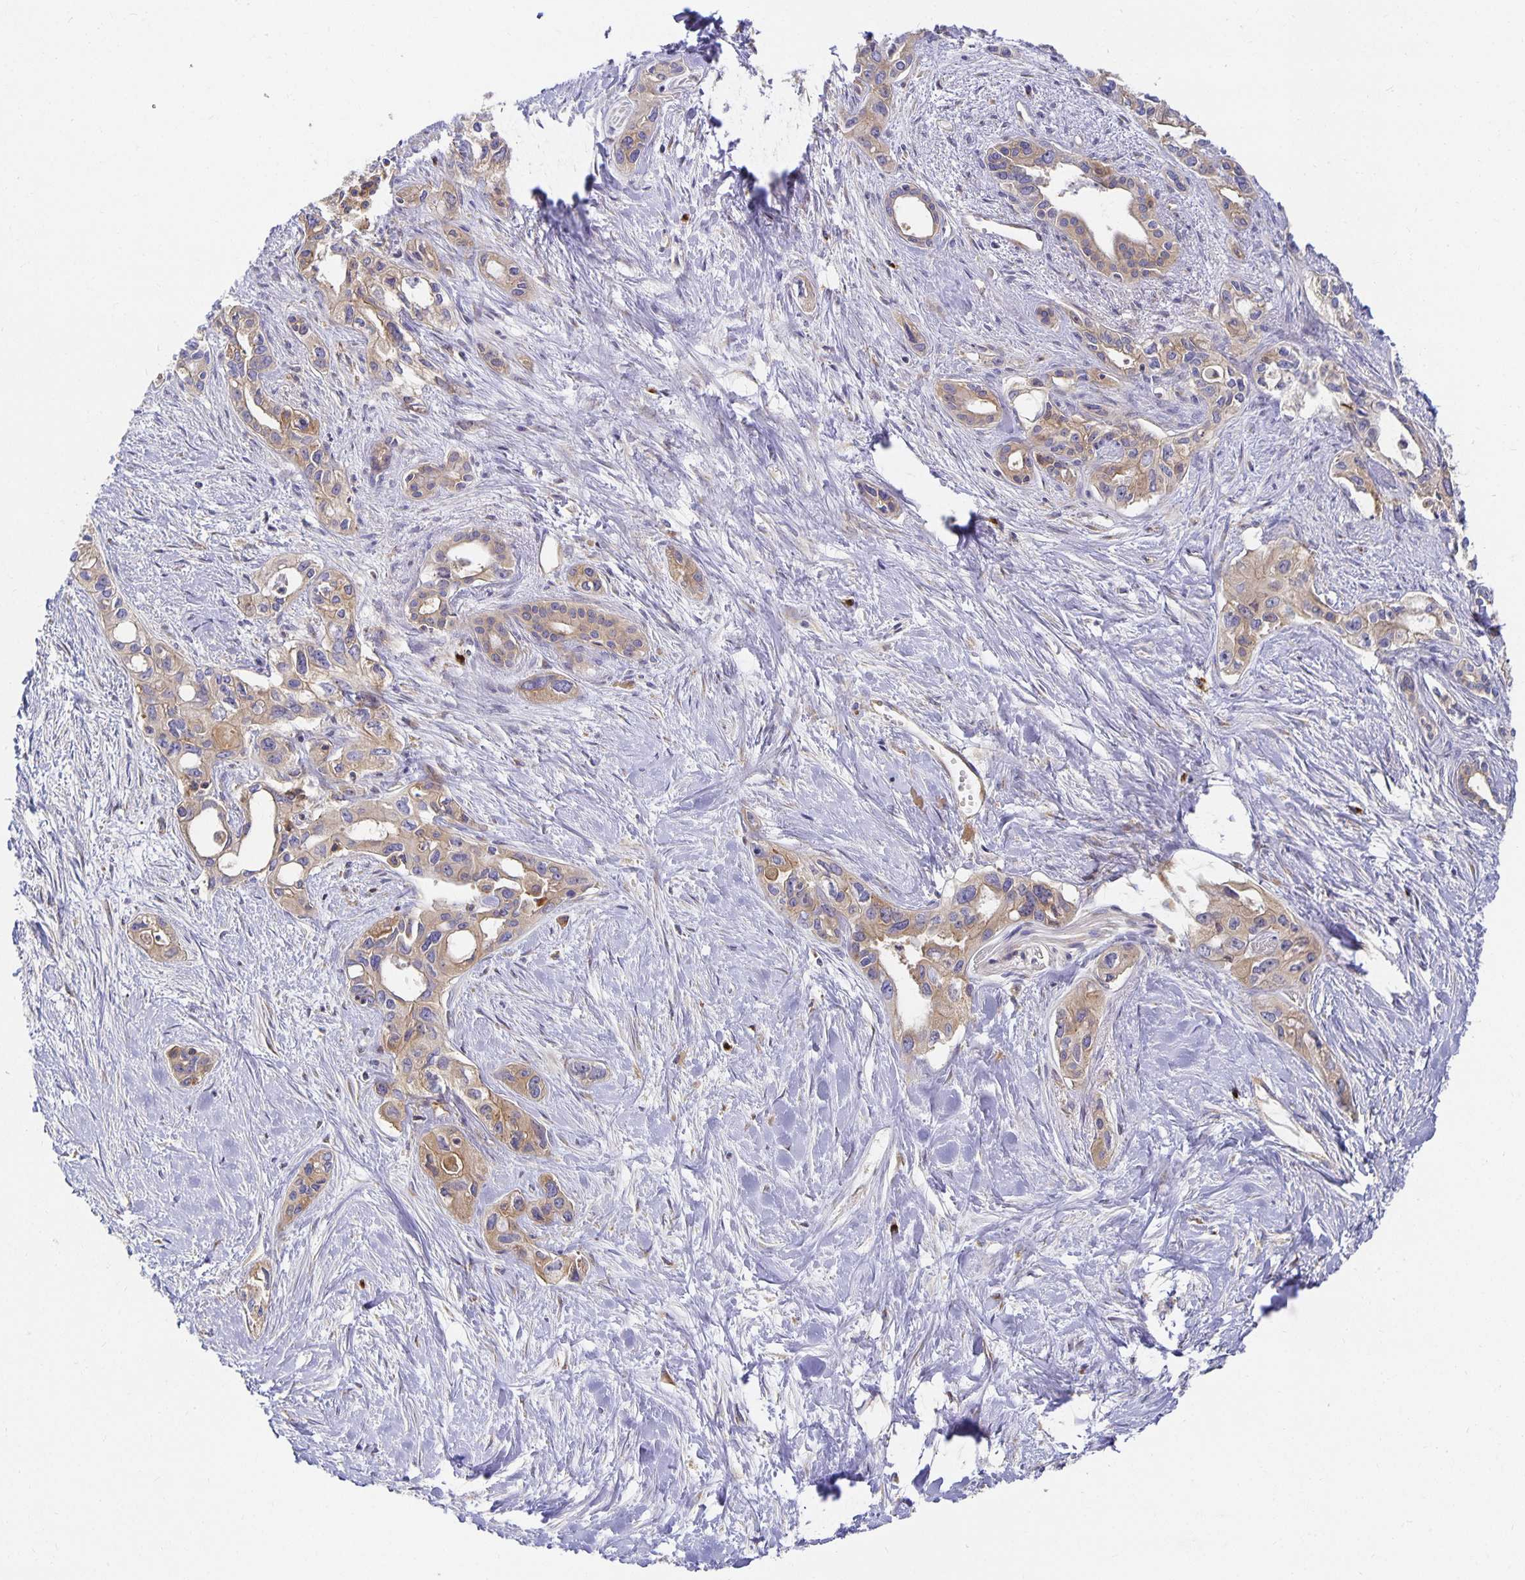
{"staining": {"intensity": "moderate", "quantity": ">75%", "location": "cytoplasmic/membranous"}, "tissue": "pancreatic cancer", "cell_type": "Tumor cells", "image_type": "cancer", "snomed": [{"axis": "morphology", "description": "Adenocarcinoma, NOS"}, {"axis": "topography", "description": "Pancreas"}], "caption": "The histopathology image exhibits immunohistochemical staining of adenocarcinoma (pancreatic). There is moderate cytoplasmic/membranous expression is identified in about >75% of tumor cells.", "gene": "USO1", "patient": {"sex": "female", "age": 50}}